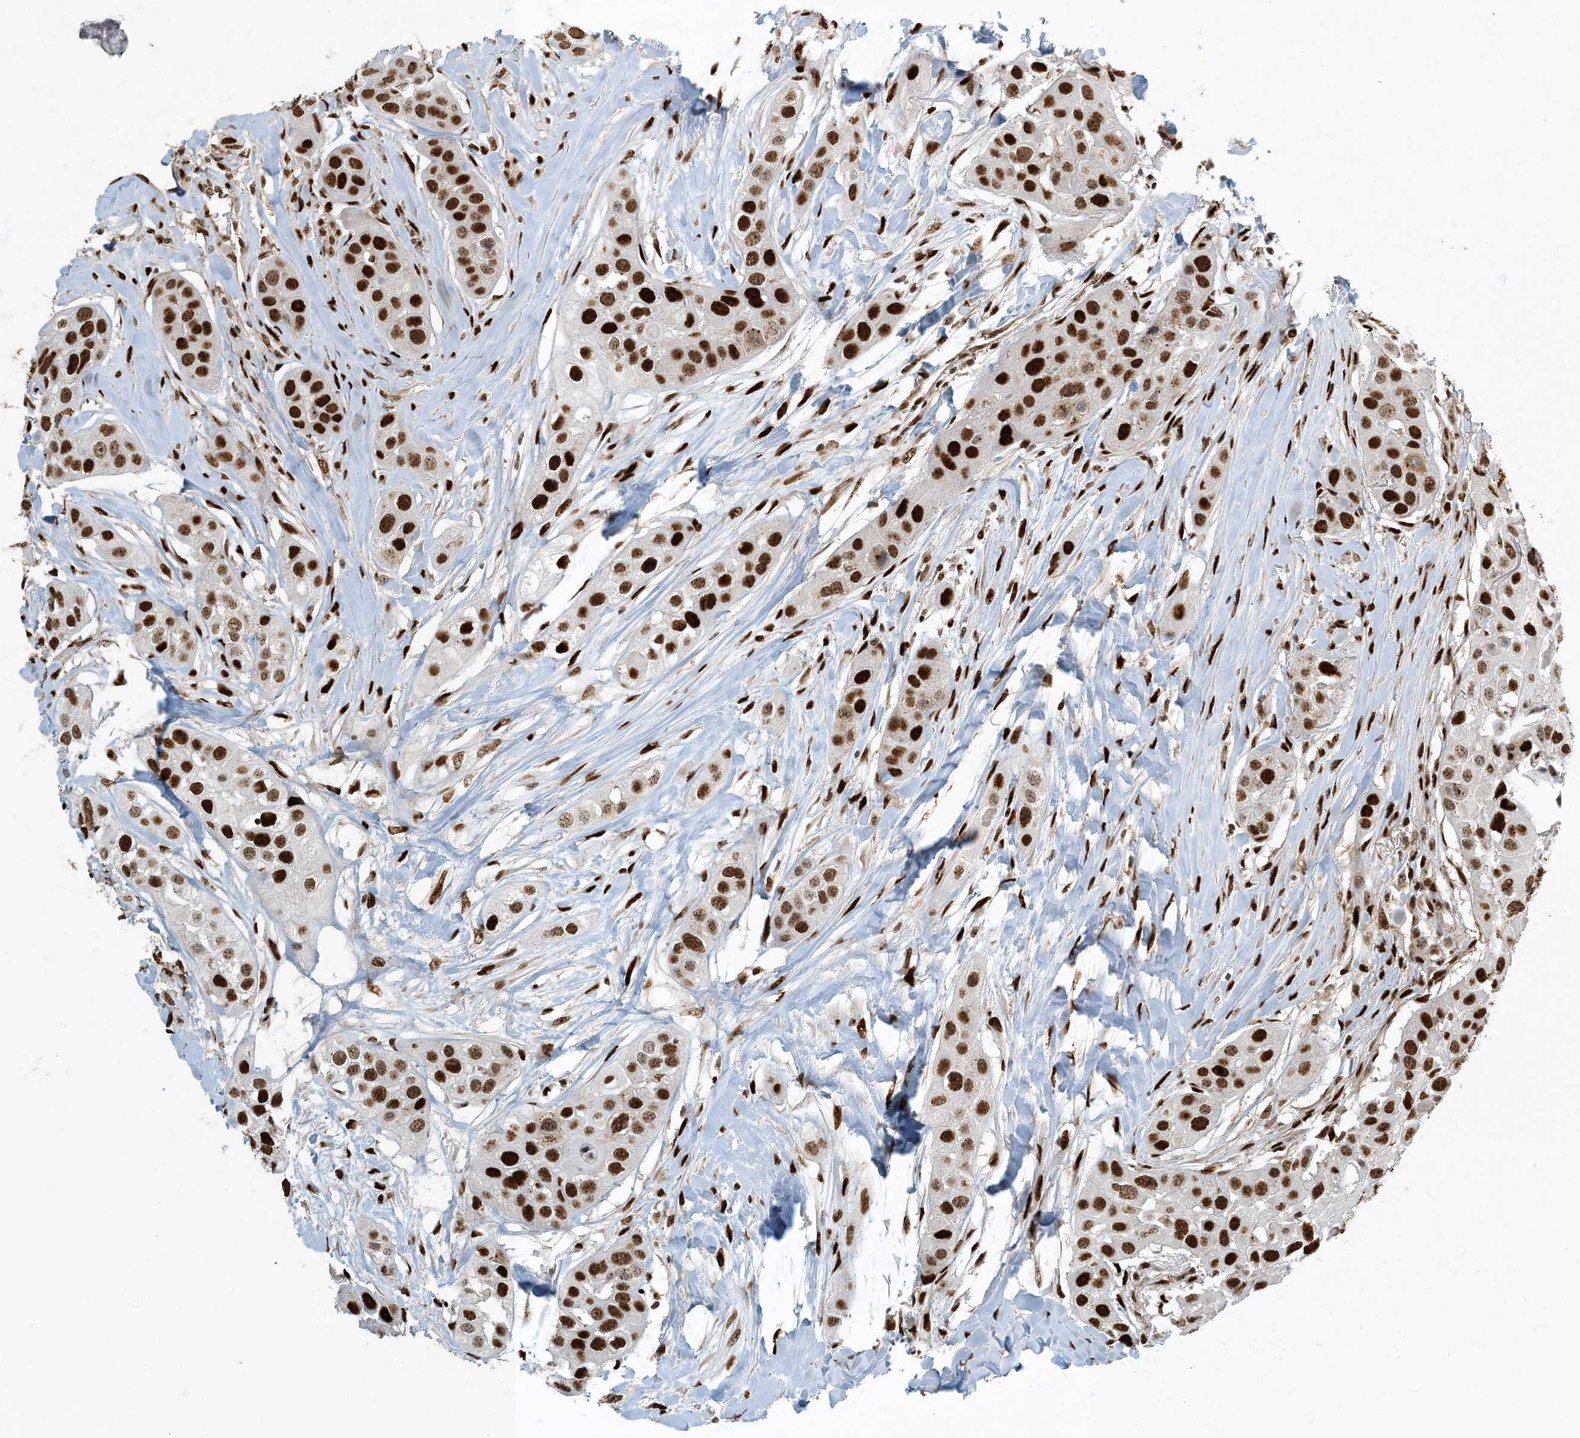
{"staining": {"intensity": "strong", "quantity": ">75%", "location": "nuclear"}, "tissue": "head and neck cancer", "cell_type": "Tumor cells", "image_type": "cancer", "snomed": [{"axis": "morphology", "description": "Normal tissue, NOS"}, {"axis": "morphology", "description": "Squamous cell carcinoma, NOS"}, {"axis": "topography", "description": "Skeletal muscle"}, {"axis": "topography", "description": "Head-Neck"}], "caption": "There is high levels of strong nuclear positivity in tumor cells of squamous cell carcinoma (head and neck), as demonstrated by immunohistochemical staining (brown color).", "gene": "MBD1", "patient": {"sex": "male", "age": 51}}